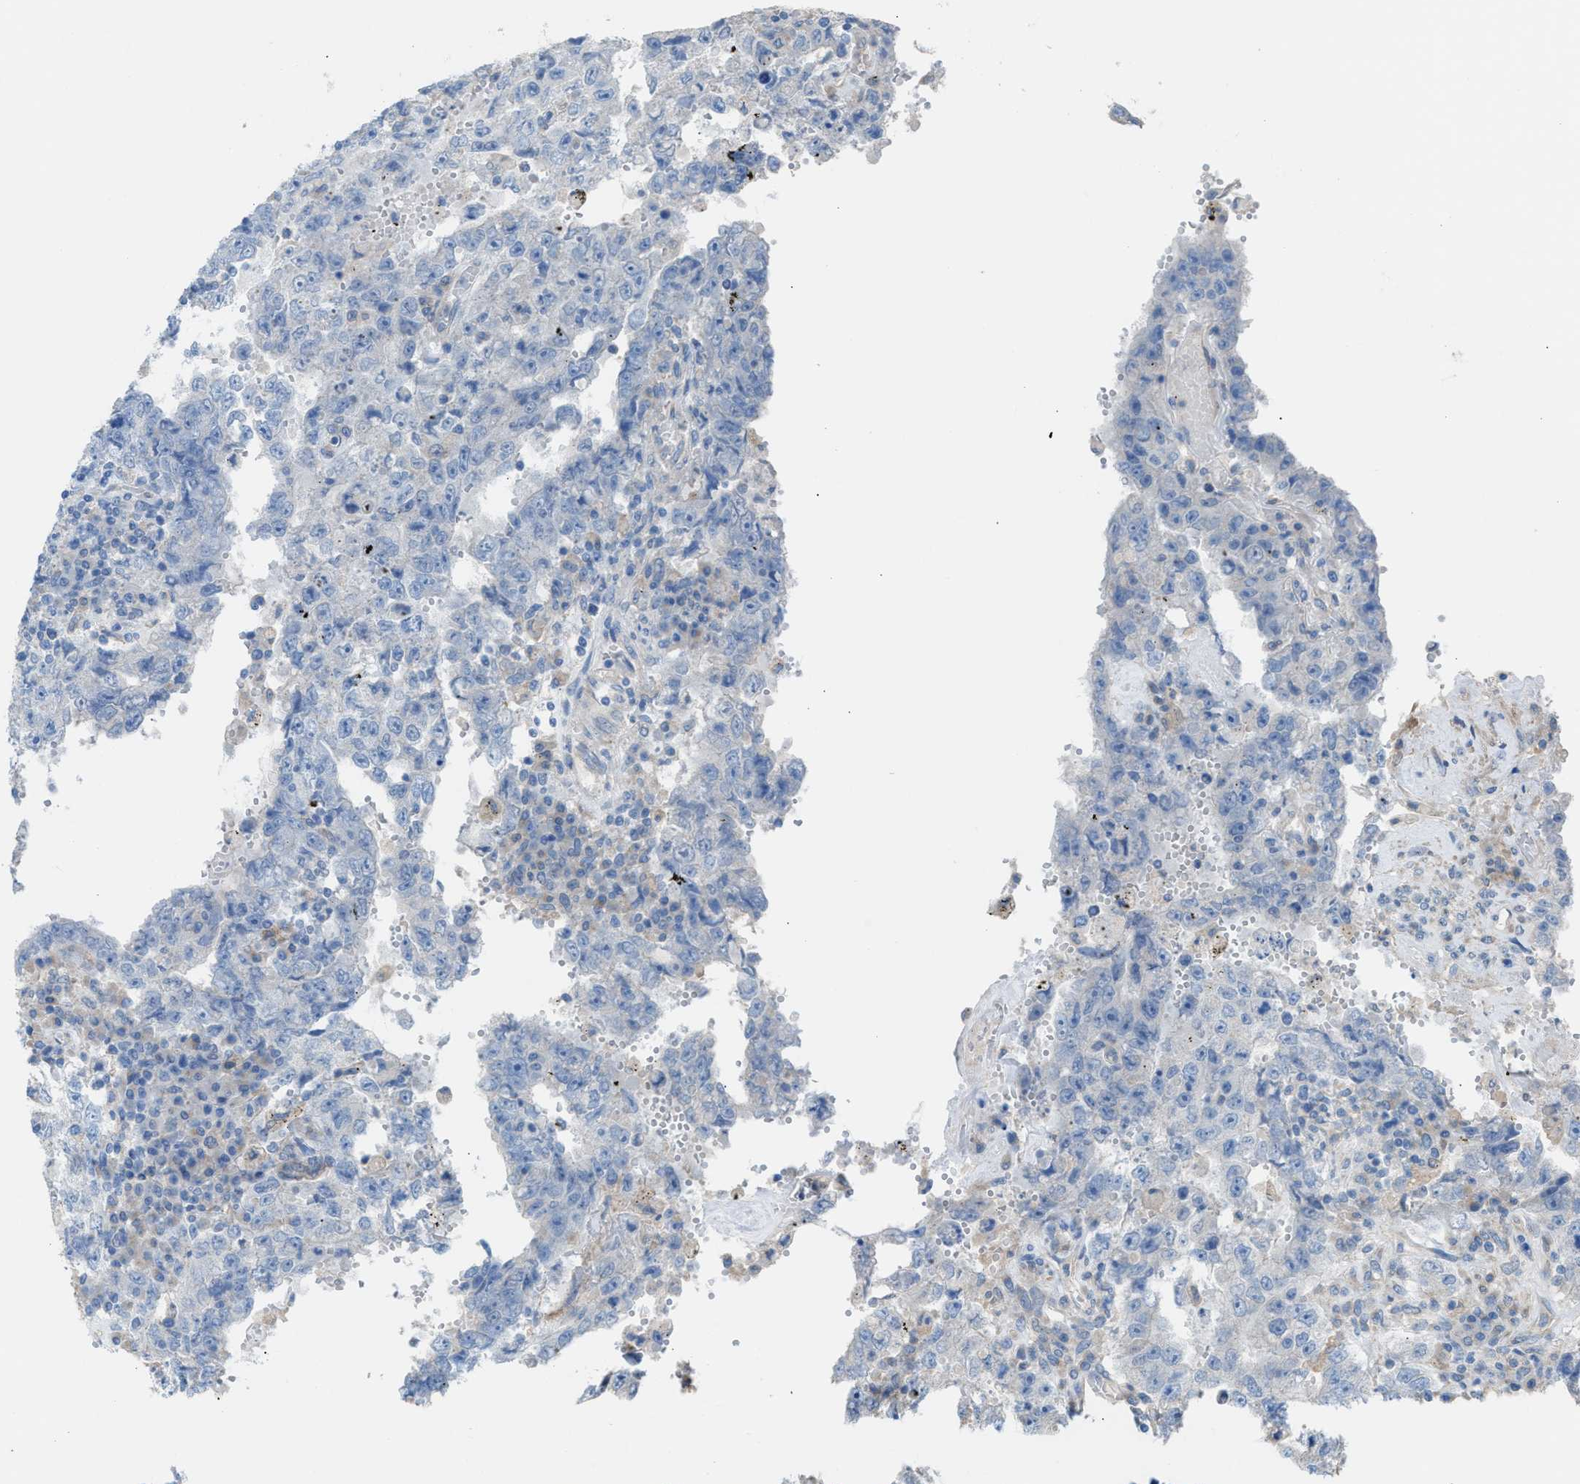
{"staining": {"intensity": "negative", "quantity": "none", "location": "none"}, "tissue": "testis cancer", "cell_type": "Tumor cells", "image_type": "cancer", "snomed": [{"axis": "morphology", "description": "Carcinoma, Embryonal, NOS"}, {"axis": "topography", "description": "Testis"}], "caption": "An image of testis embryonal carcinoma stained for a protein displays no brown staining in tumor cells. (DAB IHC visualized using brightfield microscopy, high magnification).", "gene": "NQO2", "patient": {"sex": "male", "age": 26}}